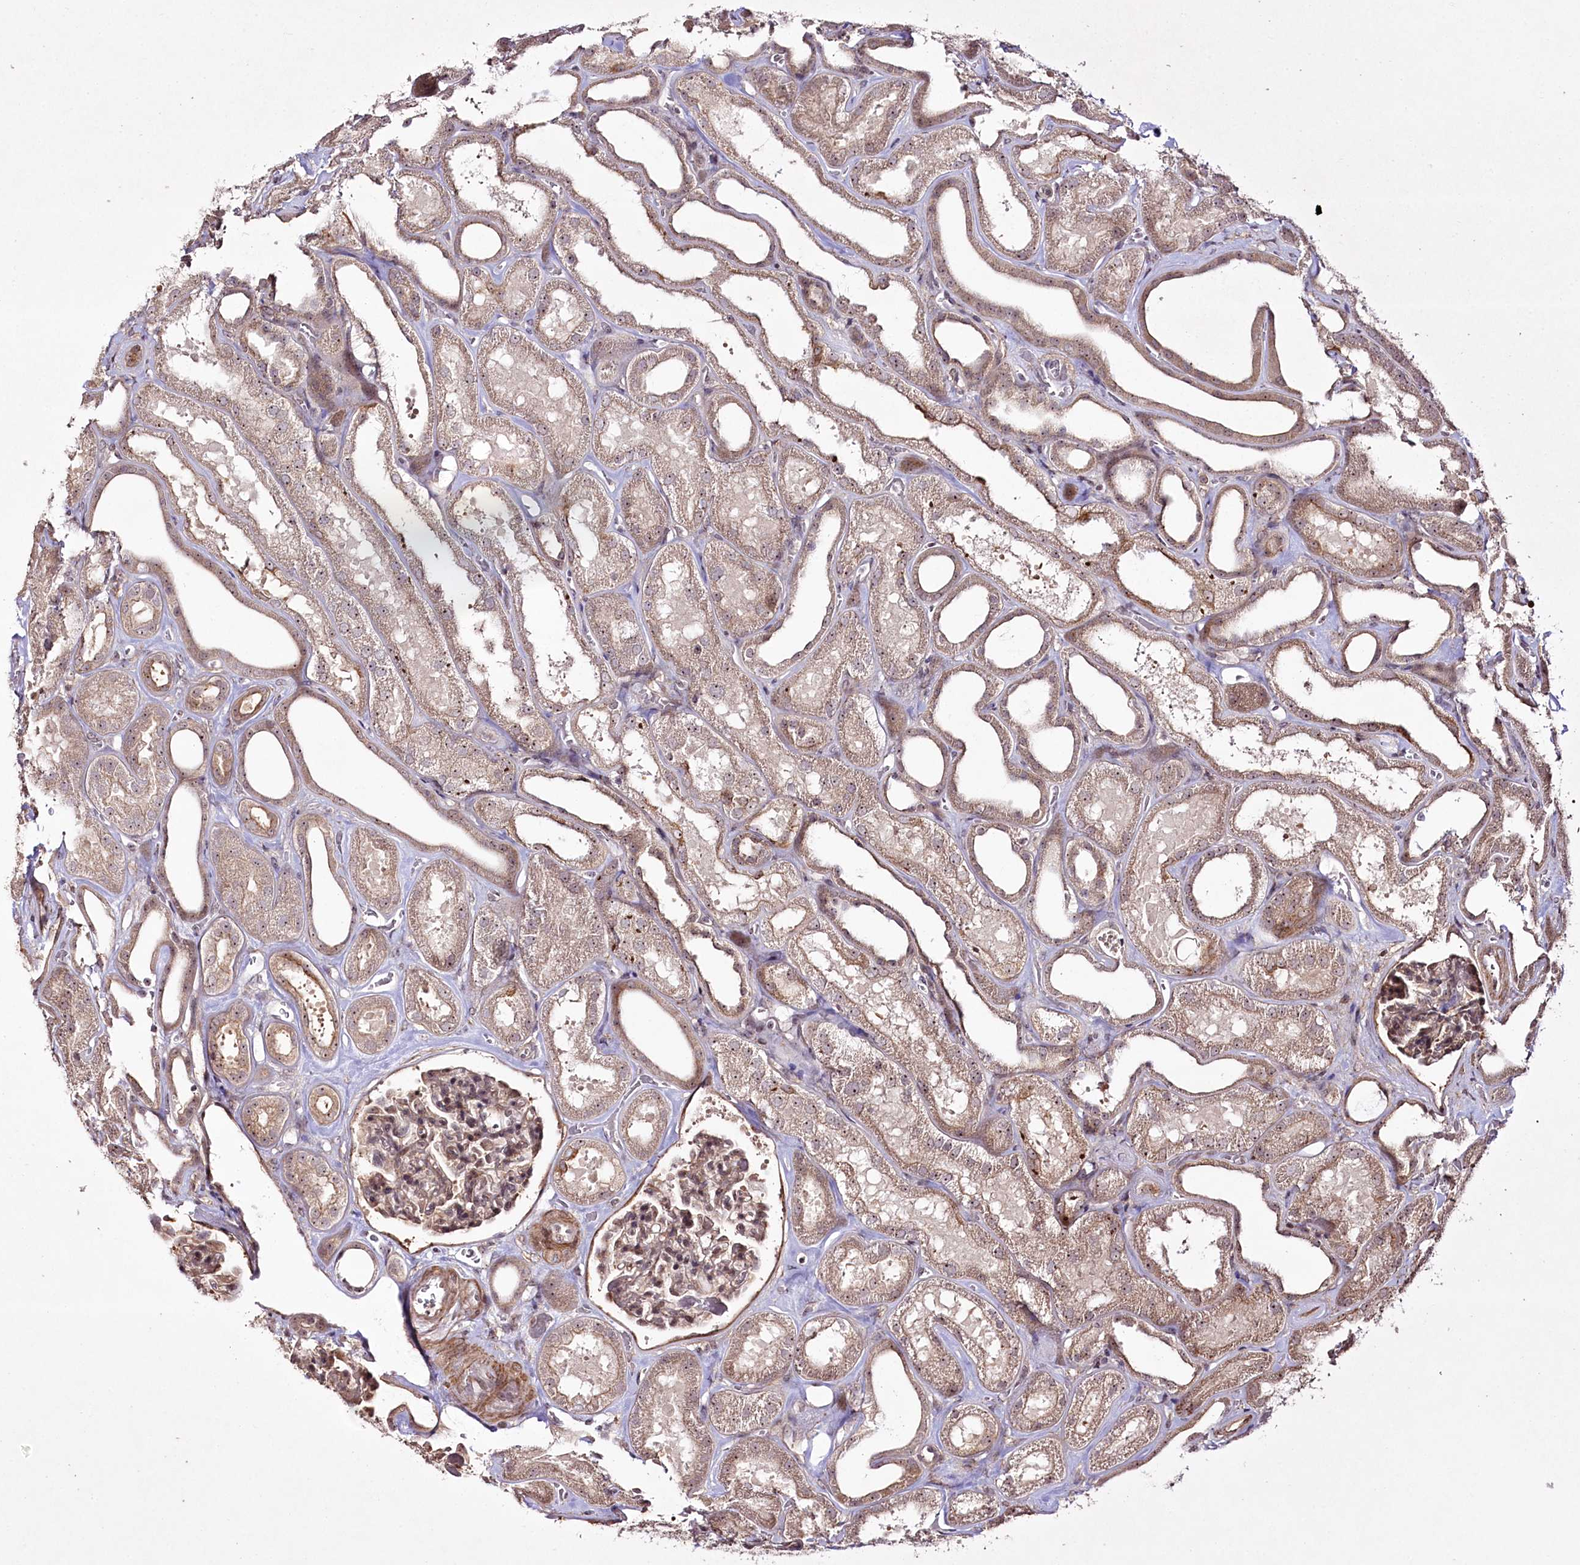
{"staining": {"intensity": "weak", "quantity": "25%-75%", "location": "cytoplasmic/membranous,nuclear"}, "tissue": "kidney", "cell_type": "Cells in glomeruli", "image_type": "normal", "snomed": [{"axis": "morphology", "description": "Normal tissue, NOS"}, {"axis": "morphology", "description": "Adenocarcinoma, NOS"}, {"axis": "topography", "description": "Kidney"}], "caption": "Immunohistochemical staining of unremarkable kidney displays 25%-75% levels of weak cytoplasmic/membranous,nuclear protein expression in about 25%-75% of cells in glomeruli. (DAB (3,3'-diaminobenzidine) = brown stain, brightfield microscopy at high magnification).", "gene": "CCDC59", "patient": {"sex": "female", "age": 68}}